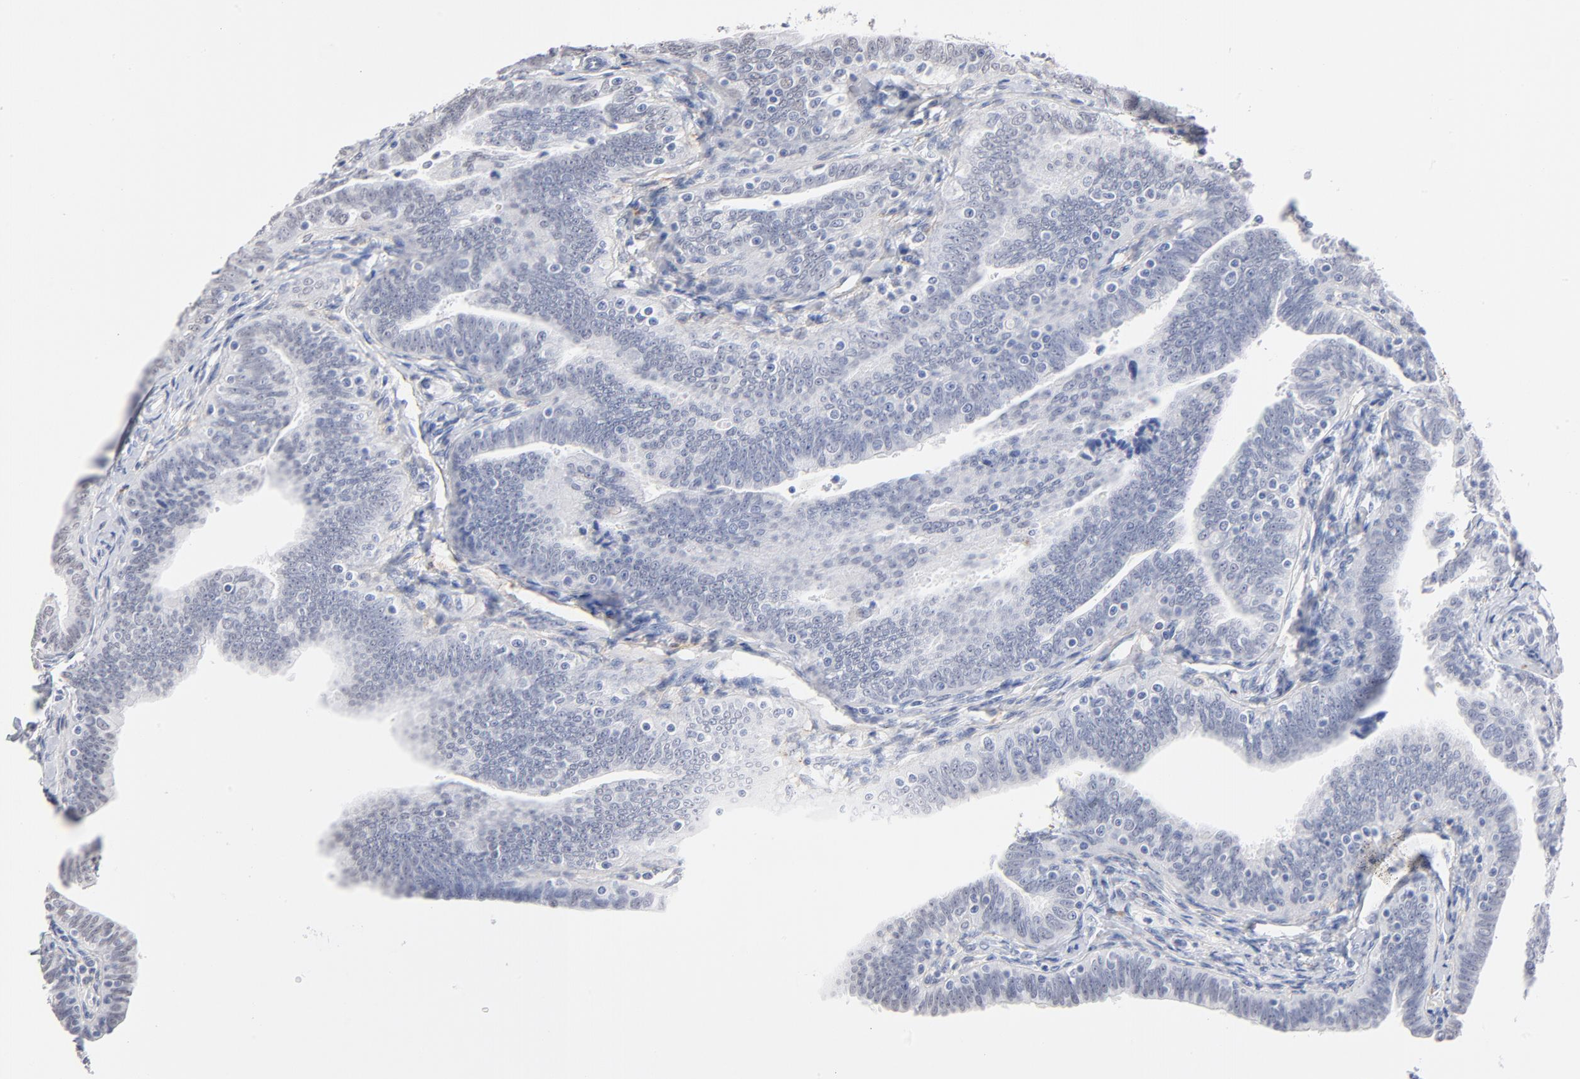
{"staining": {"intensity": "negative", "quantity": "none", "location": "none"}, "tissue": "fallopian tube", "cell_type": "Glandular cells", "image_type": "normal", "snomed": [{"axis": "morphology", "description": "Normal tissue, NOS"}, {"axis": "topography", "description": "Fallopian tube"}, {"axis": "topography", "description": "Ovary"}], "caption": "High magnification brightfield microscopy of normal fallopian tube stained with DAB (3,3'-diaminobenzidine) (brown) and counterstained with hematoxylin (blue): glandular cells show no significant expression. The staining is performed using DAB brown chromogen with nuclei counter-stained in using hematoxylin.", "gene": "LTBP2", "patient": {"sex": "female", "age": 69}}